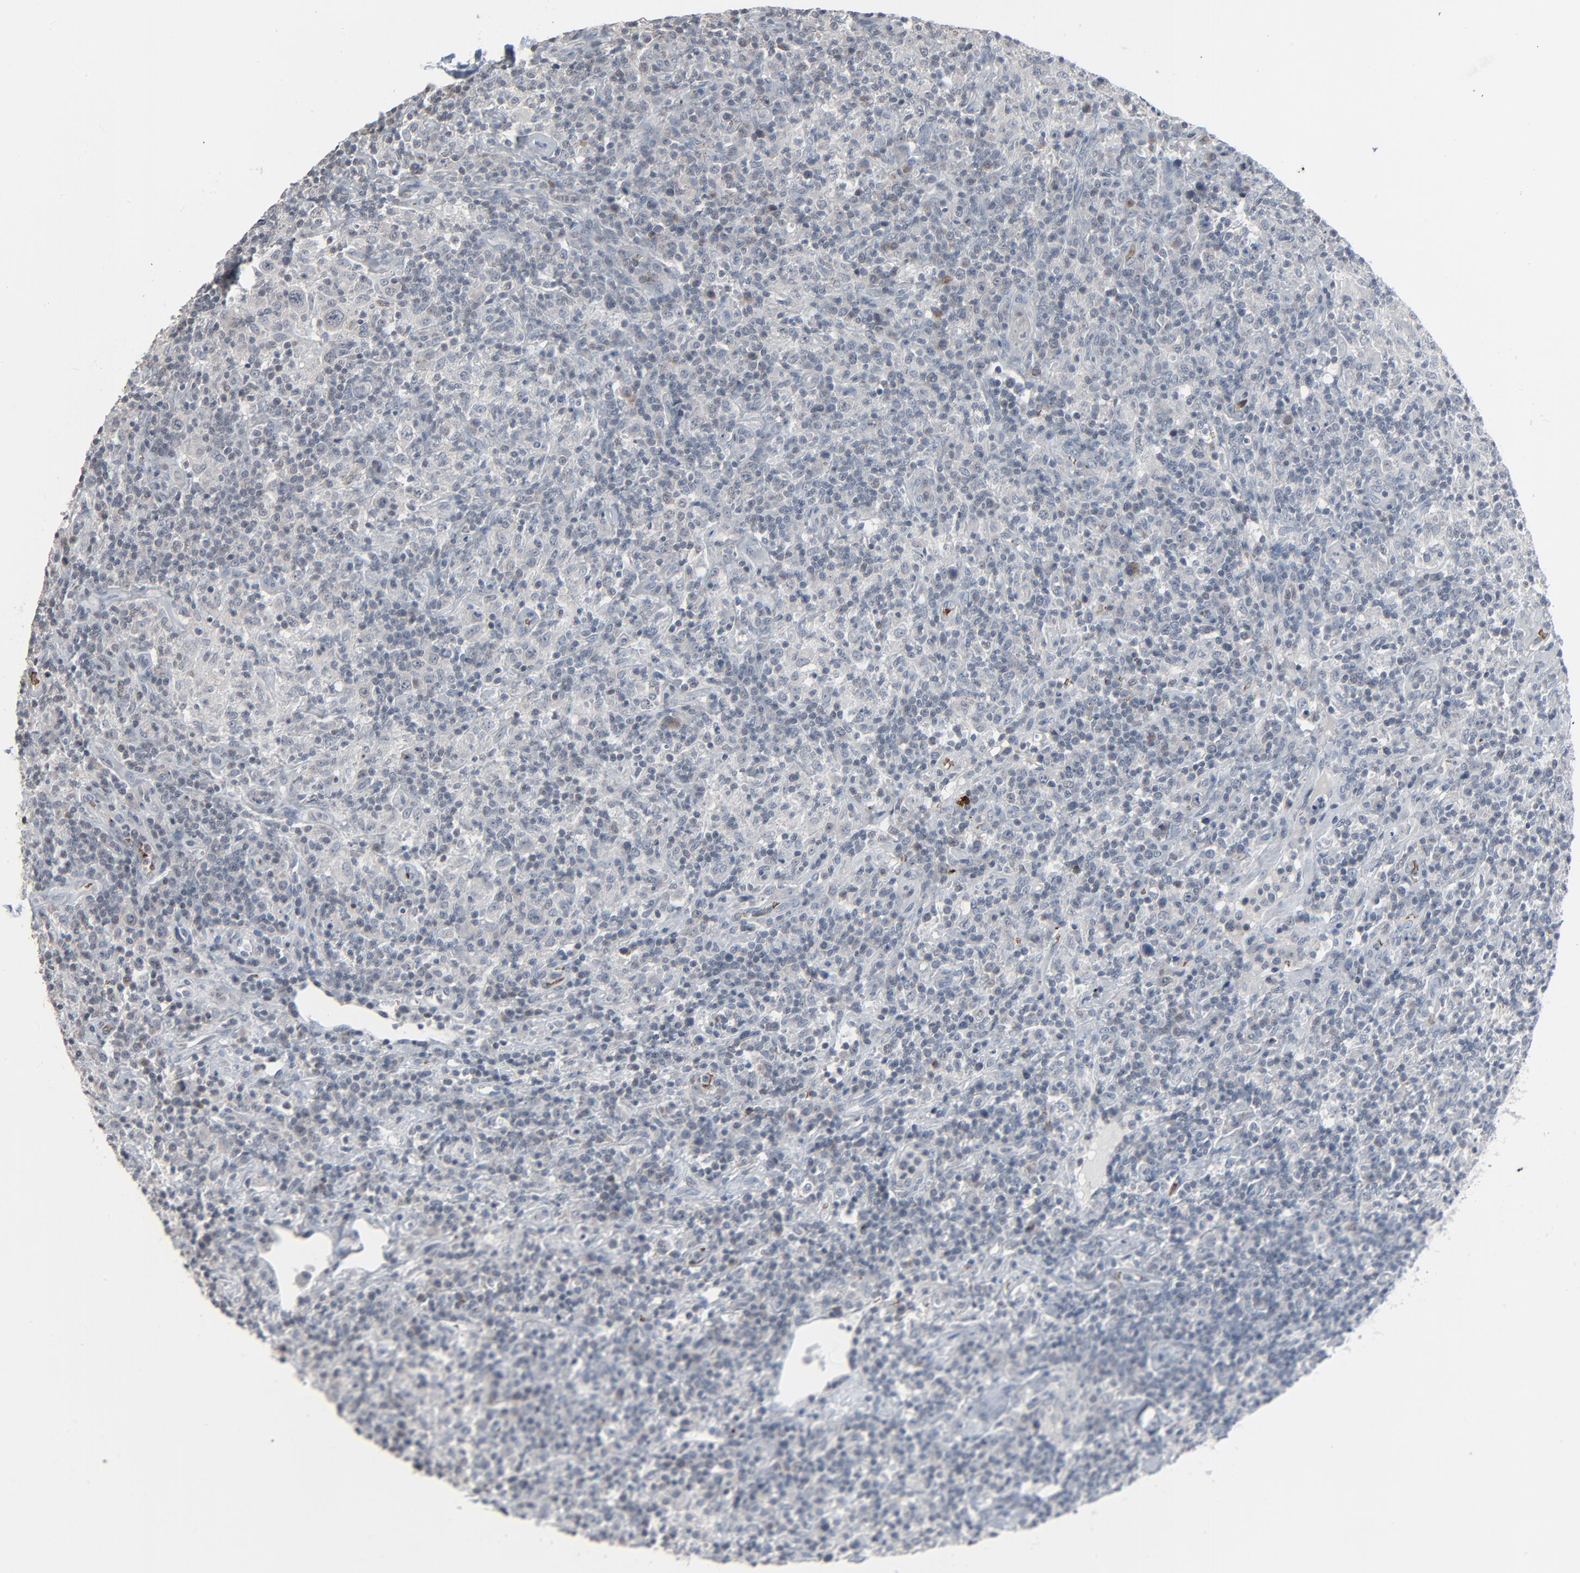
{"staining": {"intensity": "negative", "quantity": "none", "location": "none"}, "tissue": "lymphoma", "cell_type": "Tumor cells", "image_type": "cancer", "snomed": [{"axis": "morphology", "description": "Hodgkin's disease, NOS"}, {"axis": "topography", "description": "Lymph node"}], "caption": "High power microscopy micrograph of an immunohistochemistry image of lymphoma, revealing no significant staining in tumor cells.", "gene": "SAGE1", "patient": {"sex": "male", "age": 65}}